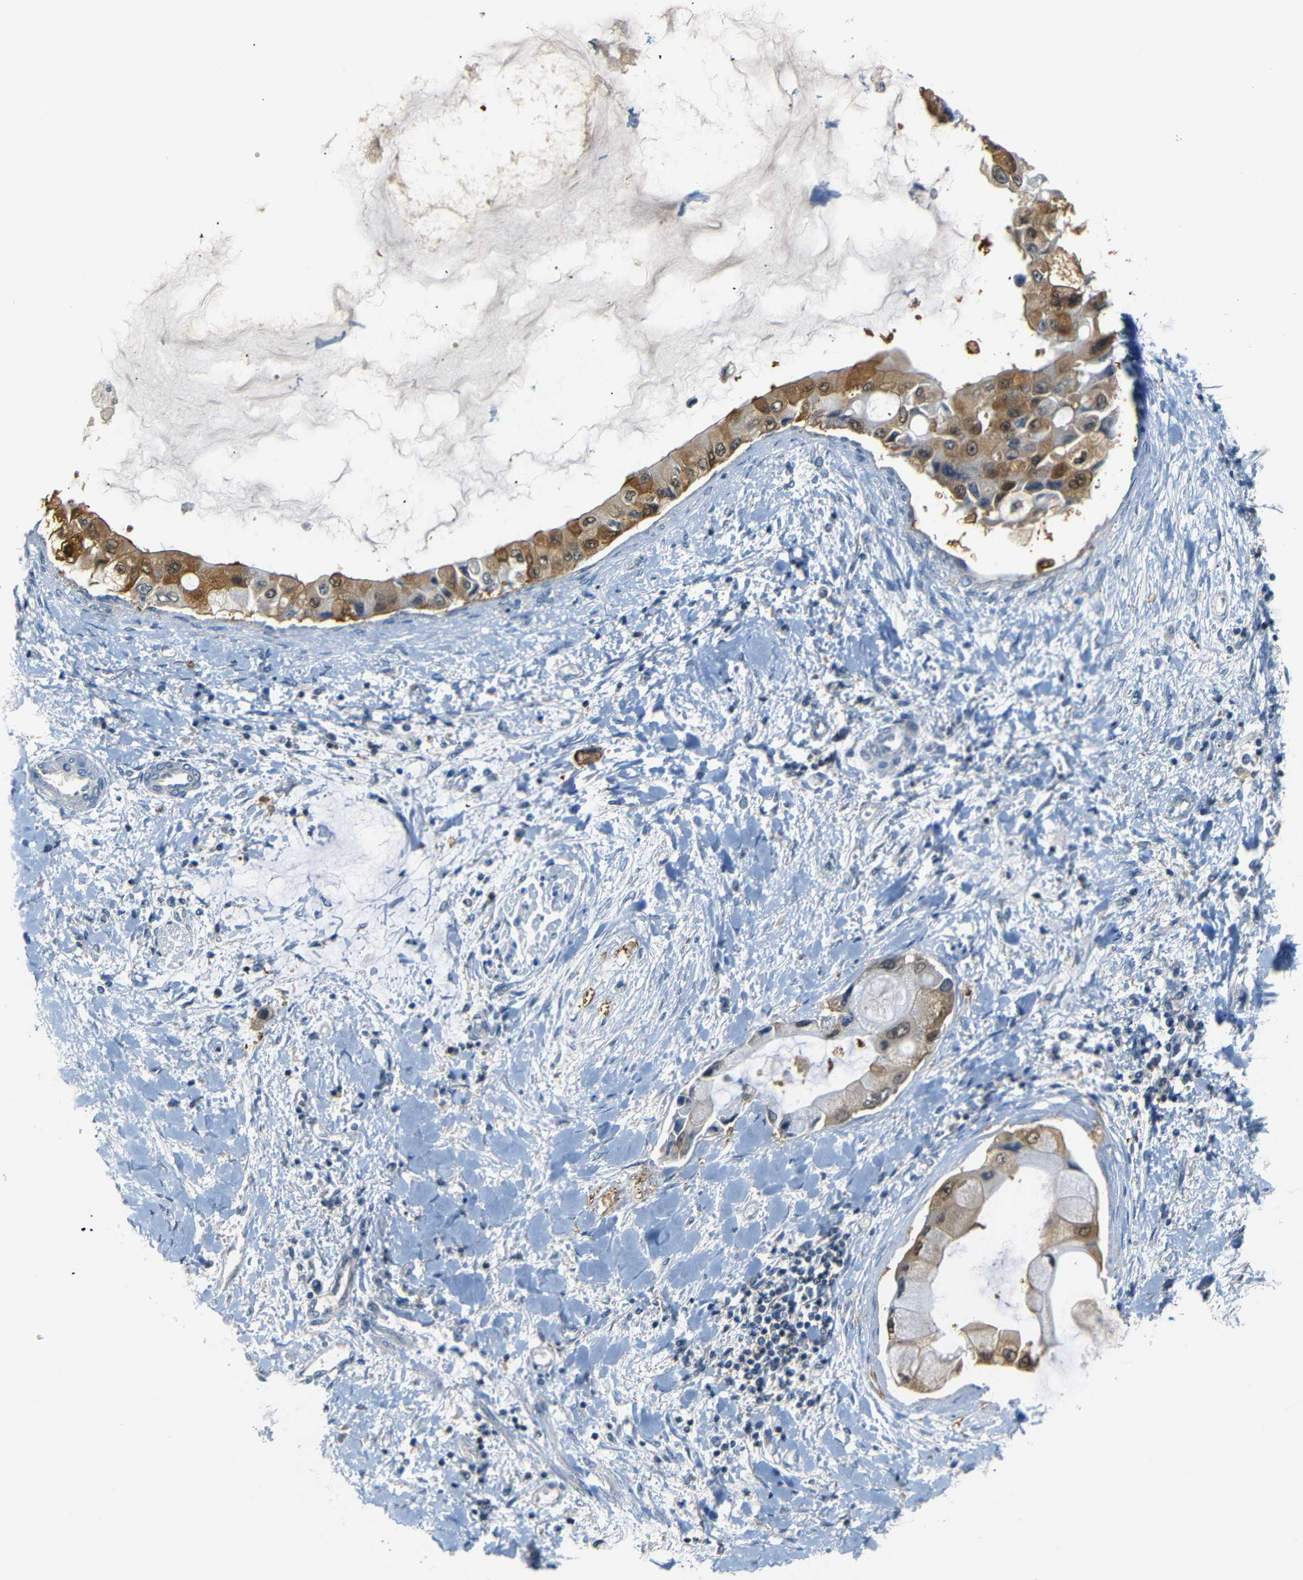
{"staining": {"intensity": "moderate", "quantity": ">75%", "location": "cytoplasmic/membranous,nuclear"}, "tissue": "liver cancer", "cell_type": "Tumor cells", "image_type": "cancer", "snomed": [{"axis": "morphology", "description": "Cholangiocarcinoma"}, {"axis": "topography", "description": "Liver"}], "caption": "Immunohistochemical staining of liver cancer reveals medium levels of moderate cytoplasmic/membranous and nuclear staining in about >75% of tumor cells.", "gene": "SFN", "patient": {"sex": "male", "age": 50}}